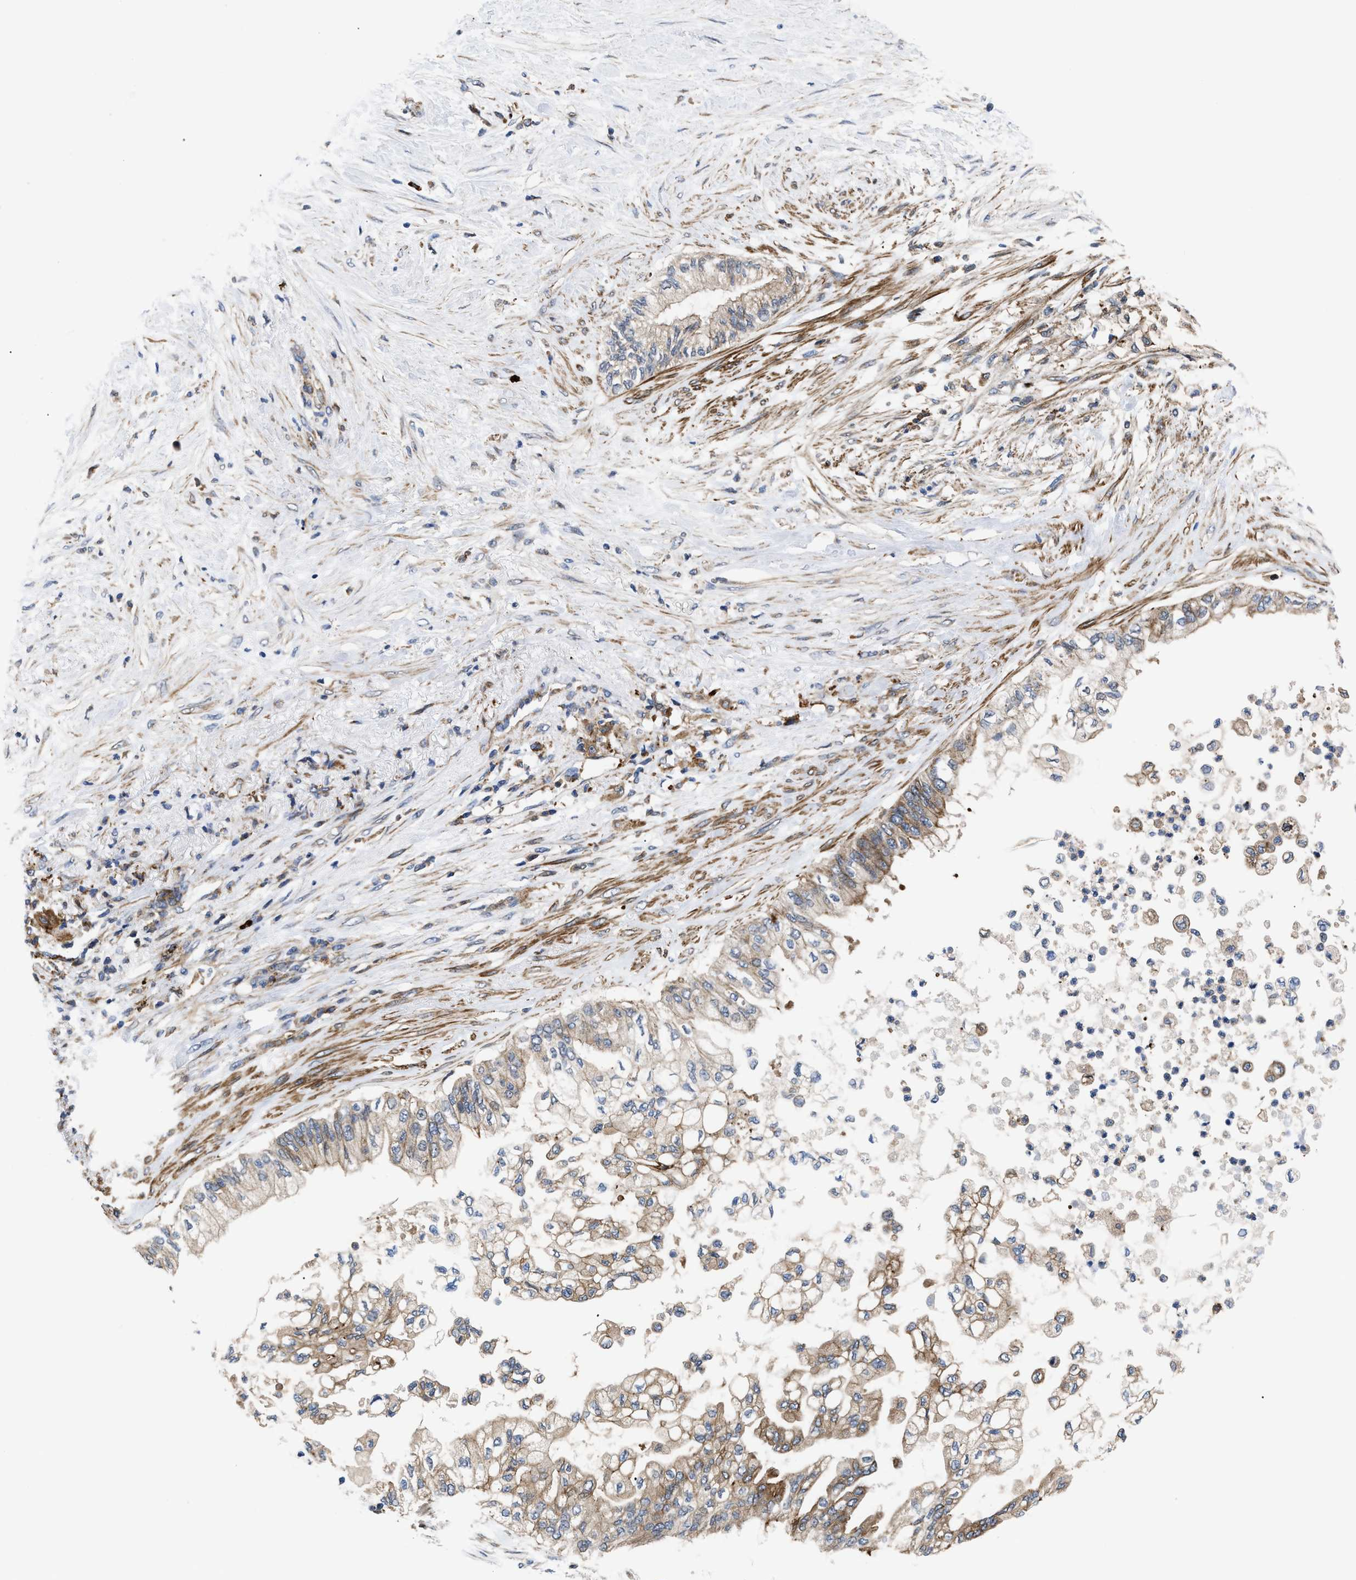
{"staining": {"intensity": "weak", "quantity": ">75%", "location": "cytoplasmic/membranous"}, "tissue": "pancreatic cancer", "cell_type": "Tumor cells", "image_type": "cancer", "snomed": [{"axis": "morphology", "description": "Normal tissue, NOS"}, {"axis": "morphology", "description": "Adenocarcinoma, NOS"}, {"axis": "topography", "description": "Pancreas"}, {"axis": "topography", "description": "Duodenum"}], "caption": "Immunohistochemical staining of pancreatic cancer demonstrates weak cytoplasmic/membranous protein staining in approximately >75% of tumor cells. (DAB IHC, brown staining for protein, blue staining for nuclei).", "gene": "SPAST", "patient": {"sex": "female", "age": 60}}